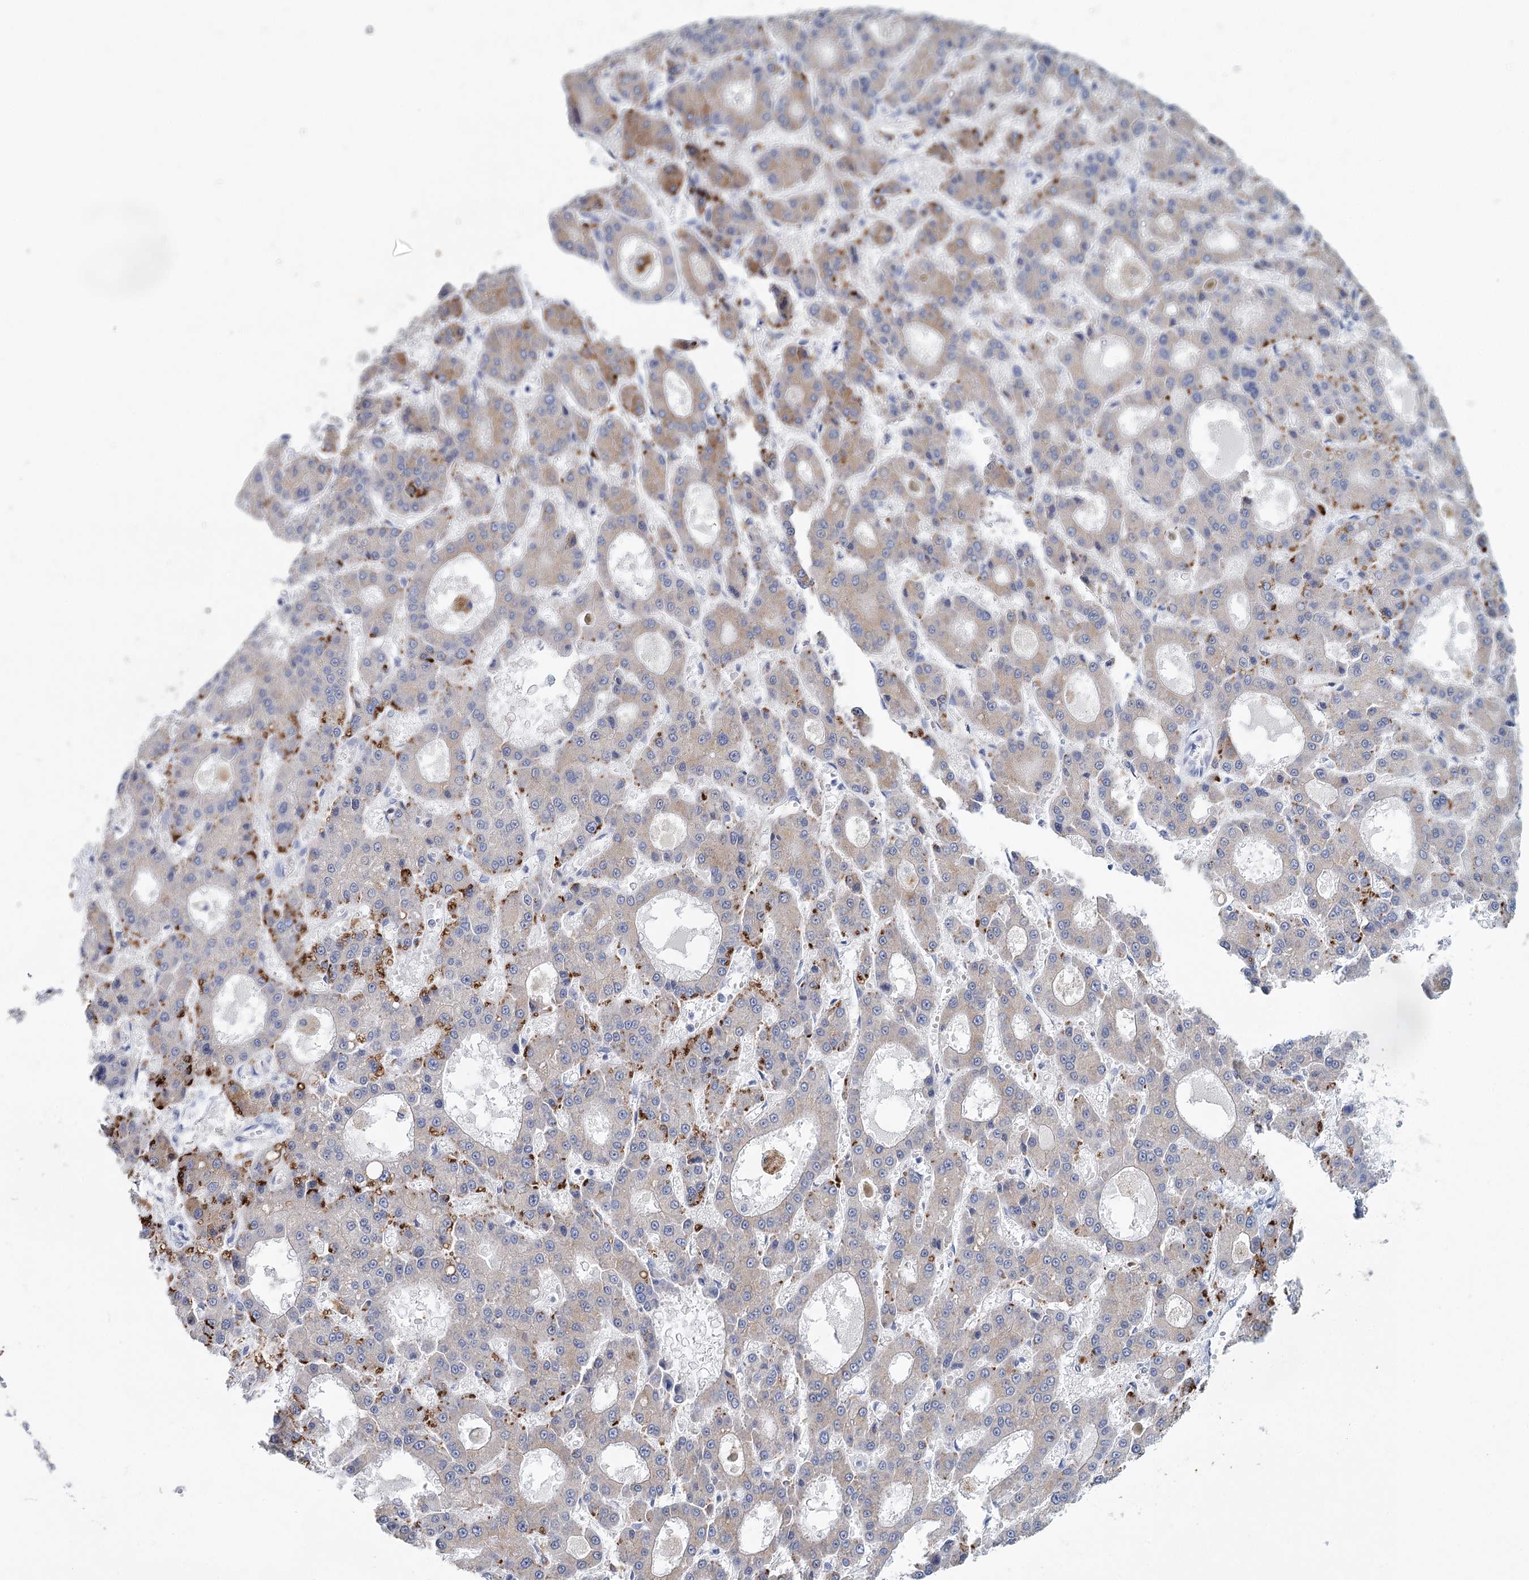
{"staining": {"intensity": "moderate", "quantity": "<25%", "location": "cytoplasmic/membranous"}, "tissue": "liver cancer", "cell_type": "Tumor cells", "image_type": "cancer", "snomed": [{"axis": "morphology", "description": "Carcinoma, Hepatocellular, NOS"}, {"axis": "topography", "description": "Liver"}], "caption": "IHC histopathology image of liver hepatocellular carcinoma stained for a protein (brown), which reveals low levels of moderate cytoplasmic/membranous expression in about <25% of tumor cells.", "gene": "METTL7B", "patient": {"sex": "male", "age": 70}}